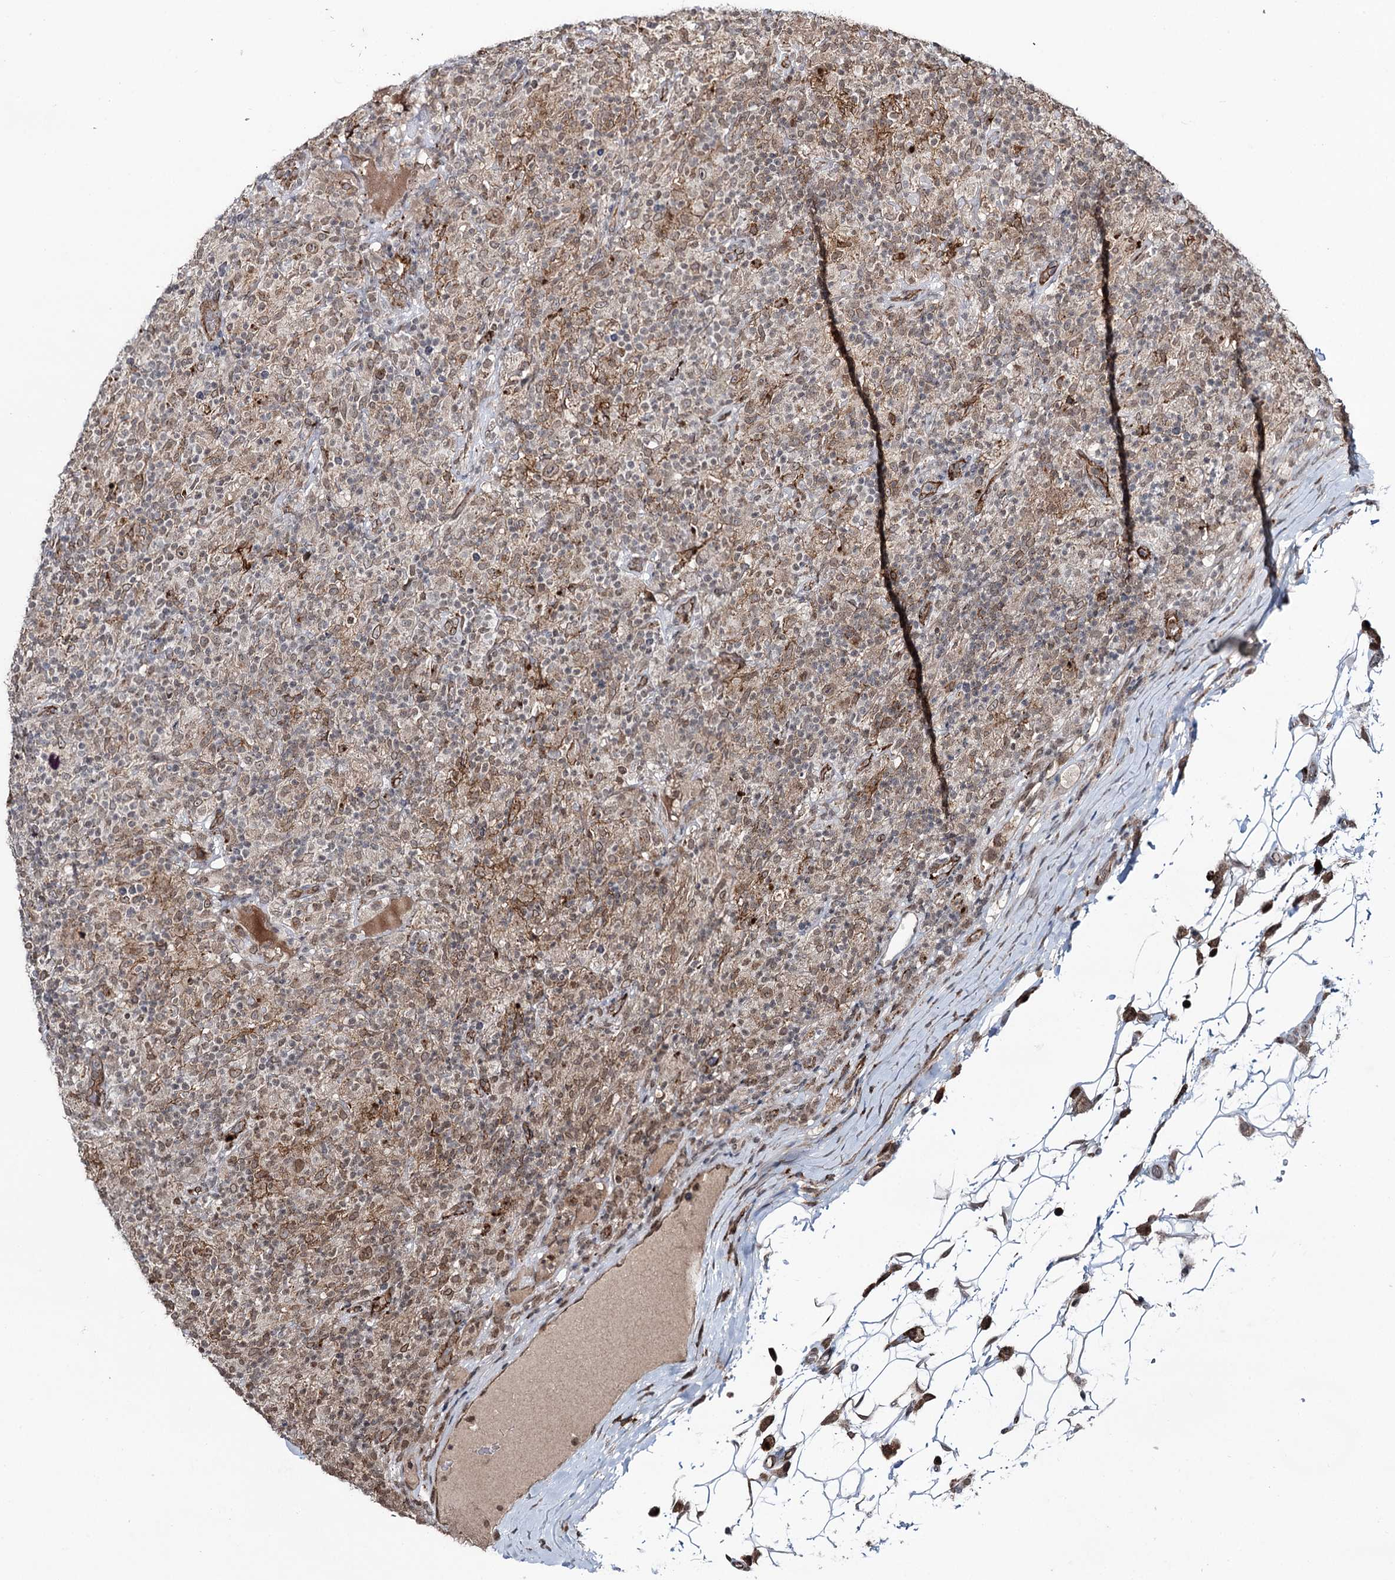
{"staining": {"intensity": "moderate", "quantity": ">75%", "location": "cytoplasmic/membranous,nuclear"}, "tissue": "lymphoma", "cell_type": "Tumor cells", "image_type": "cancer", "snomed": [{"axis": "morphology", "description": "Hodgkin's disease, NOS"}, {"axis": "topography", "description": "Lymph node"}], "caption": "Brown immunohistochemical staining in human Hodgkin's disease exhibits moderate cytoplasmic/membranous and nuclear positivity in approximately >75% of tumor cells.", "gene": "RNF6", "patient": {"sex": "male", "age": 70}}